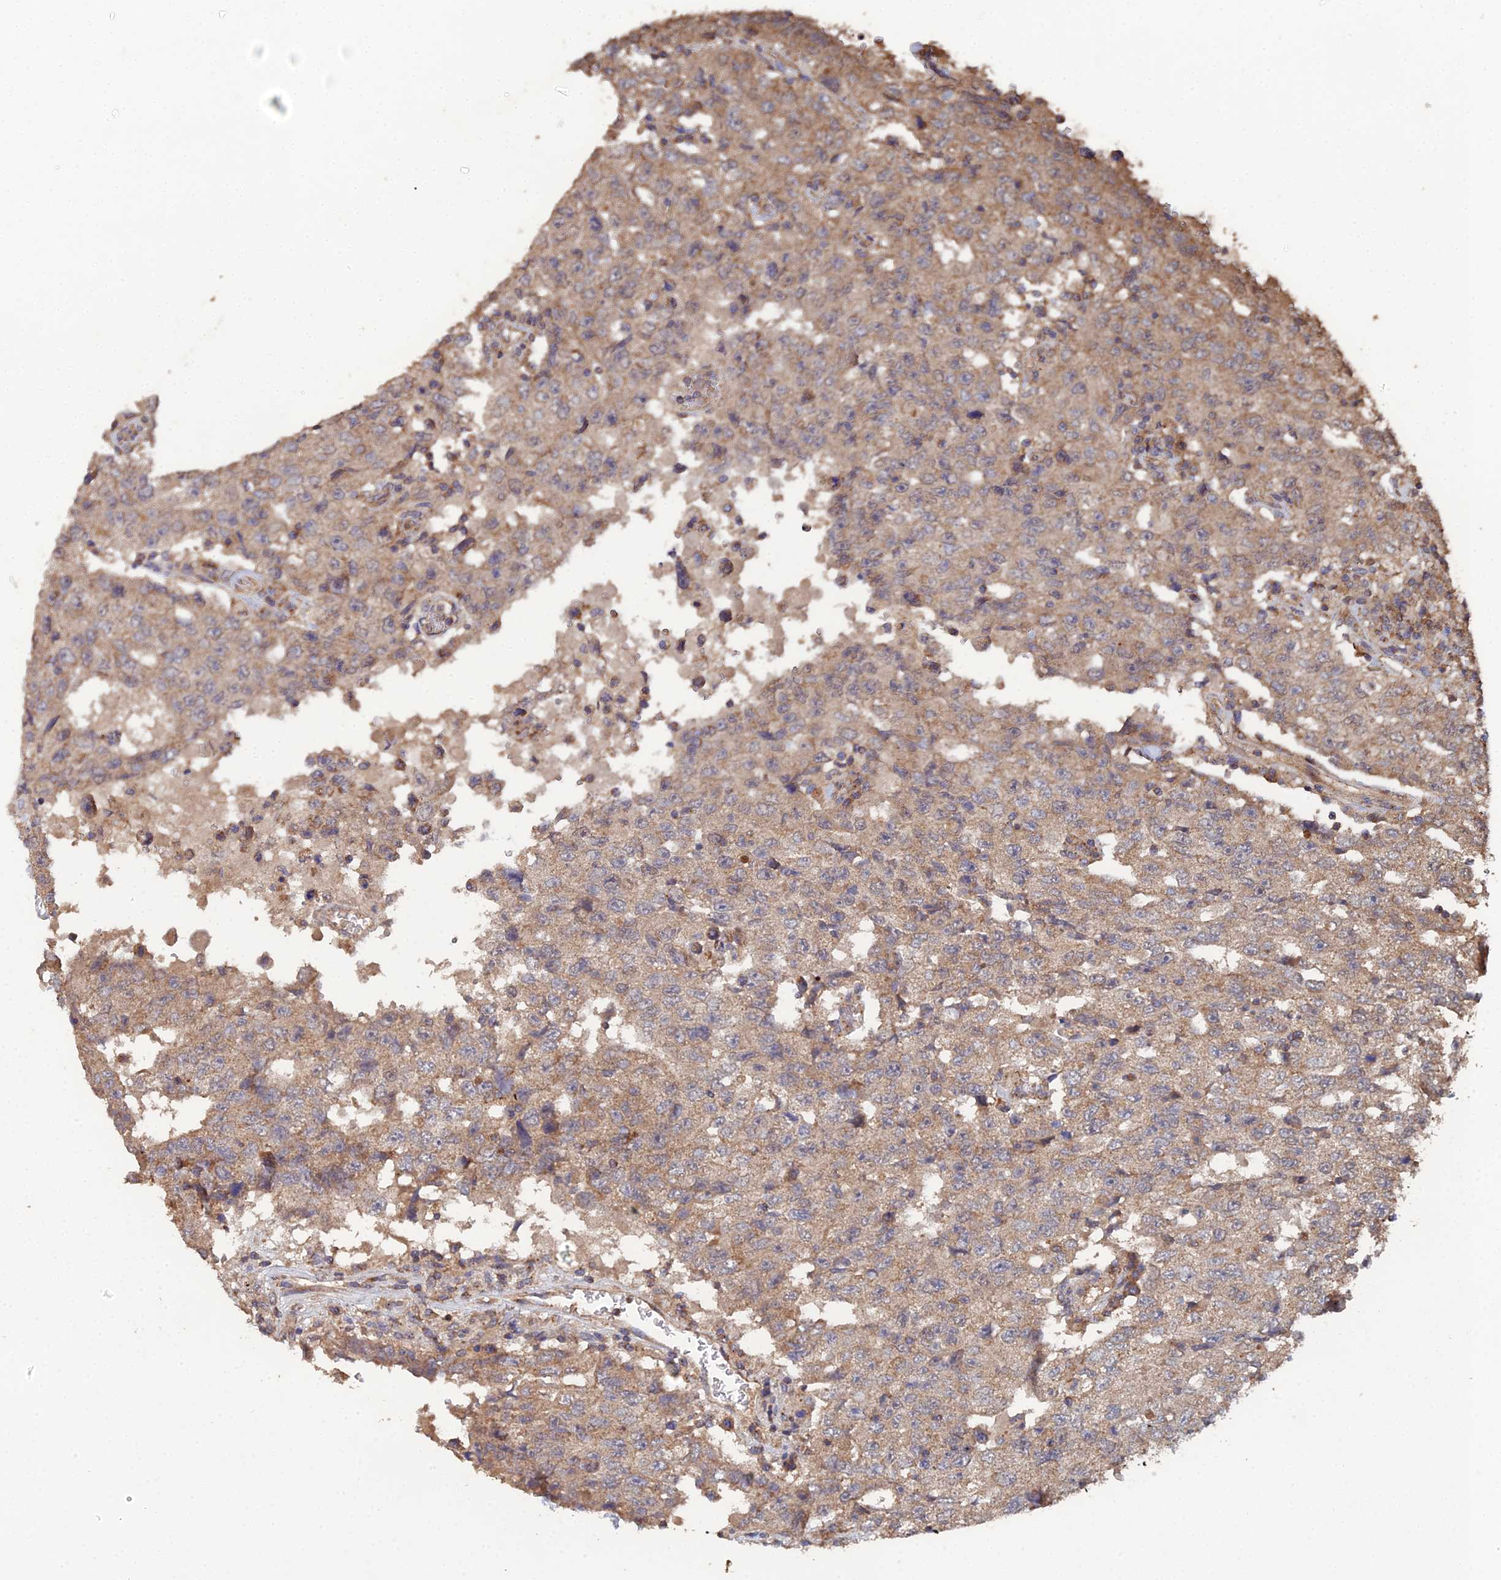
{"staining": {"intensity": "moderate", "quantity": ">75%", "location": "cytoplasmic/membranous"}, "tissue": "testis cancer", "cell_type": "Tumor cells", "image_type": "cancer", "snomed": [{"axis": "morphology", "description": "Carcinoma, Embryonal, NOS"}, {"axis": "topography", "description": "Testis"}], "caption": "Tumor cells display medium levels of moderate cytoplasmic/membranous positivity in about >75% of cells in human testis embryonal carcinoma.", "gene": "SPANXN4", "patient": {"sex": "male", "age": 26}}